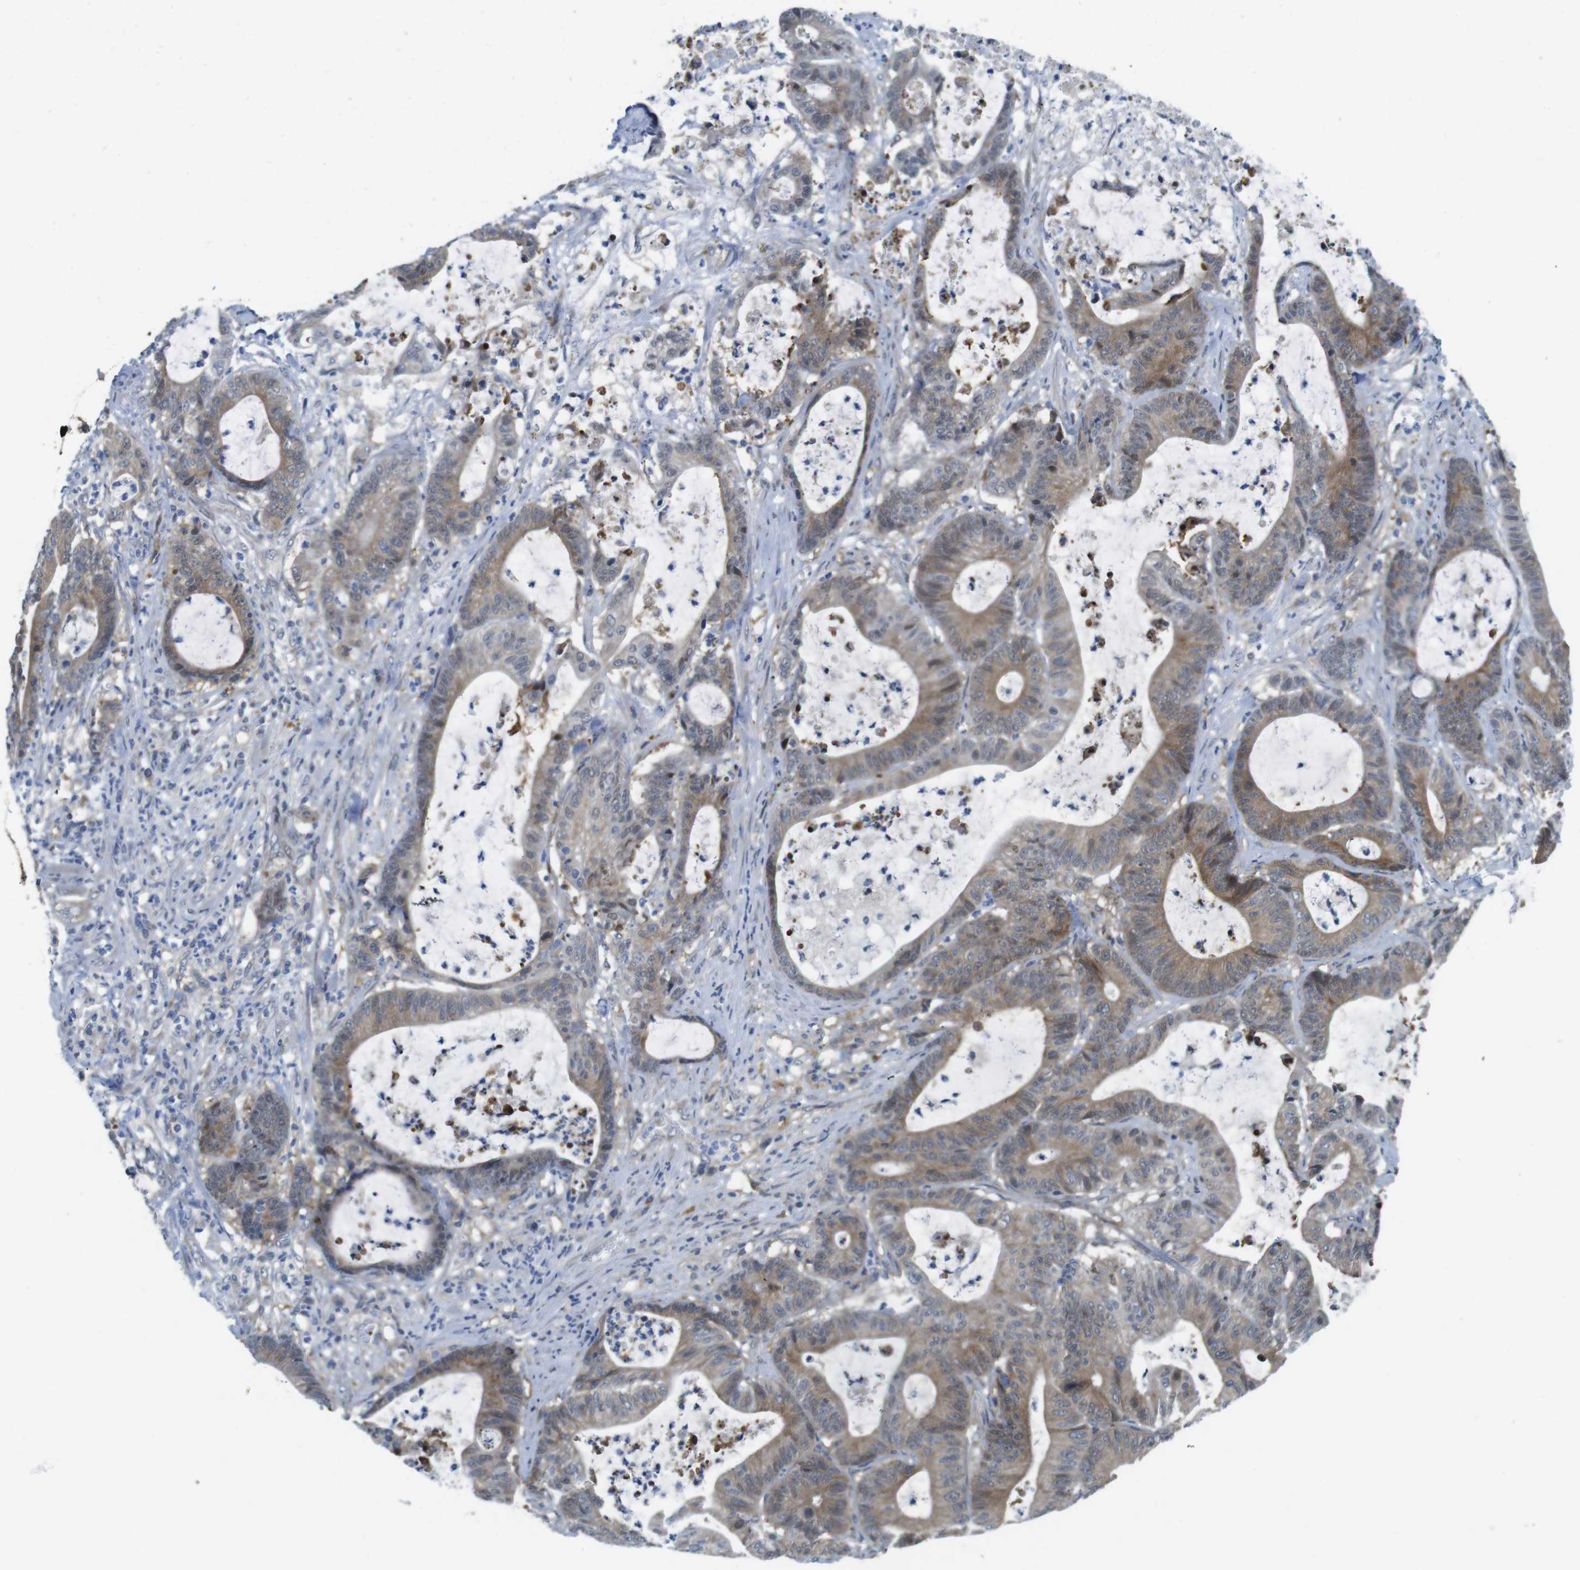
{"staining": {"intensity": "moderate", "quantity": ">75%", "location": "cytoplasmic/membranous"}, "tissue": "colorectal cancer", "cell_type": "Tumor cells", "image_type": "cancer", "snomed": [{"axis": "morphology", "description": "Adenocarcinoma, NOS"}, {"axis": "topography", "description": "Colon"}], "caption": "A brown stain shows moderate cytoplasmic/membranous expression of a protein in human colorectal adenocarcinoma tumor cells.", "gene": "CASP2", "patient": {"sex": "female", "age": 84}}